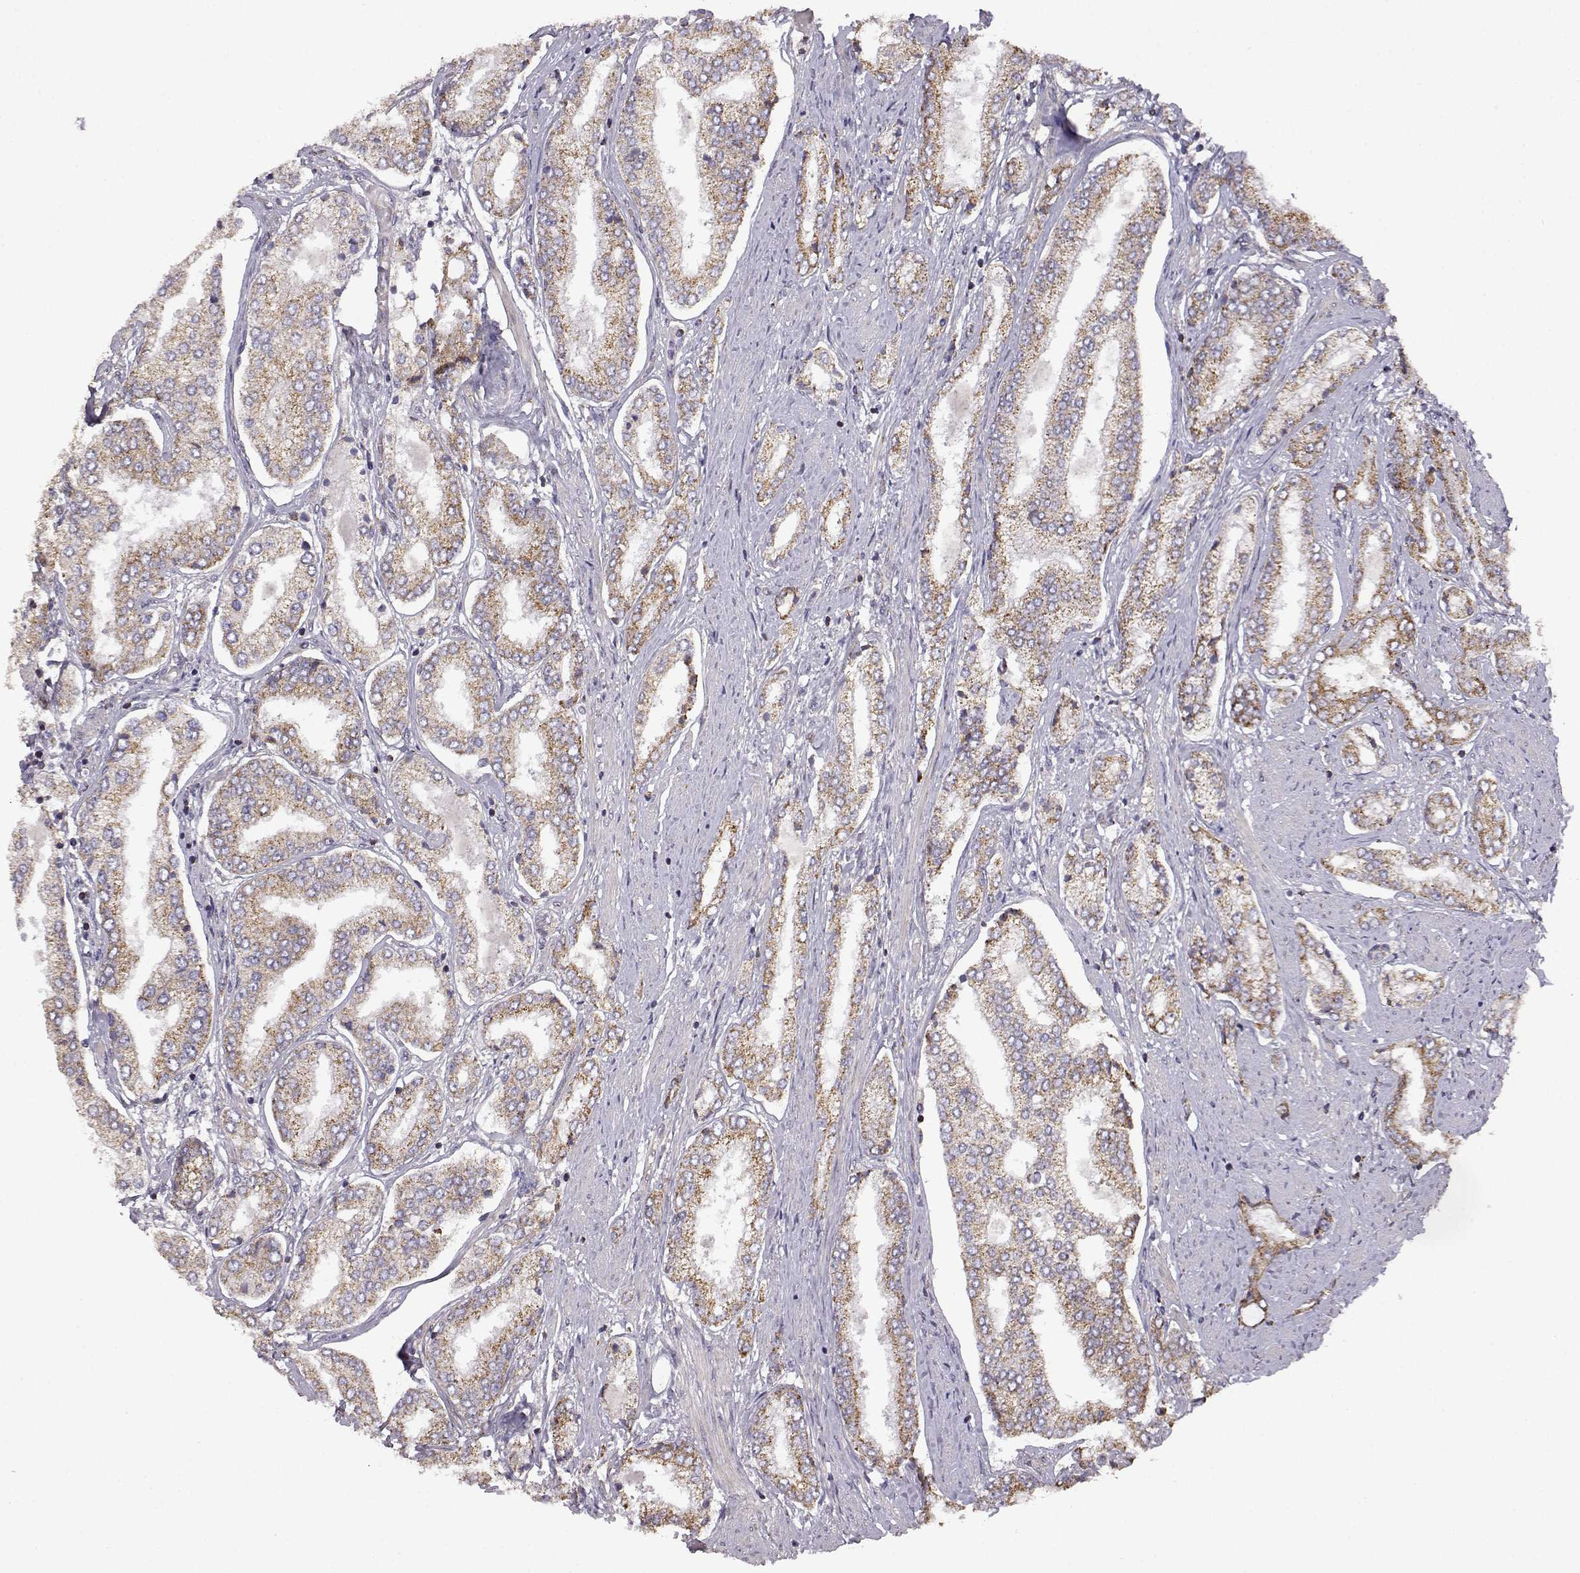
{"staining": {"intensity": "weak", "quantity": "25%-75%", "location": "cytoplasmic/membranous"}, "tissue": "prostate cancer", "cell_type": "Tumor cells", "image_type": "cancer", "snomed": [{"axis": "morphology", "description": "Adenocarcinoma, NOS"}, {"axis": "topography", "description": "Prostate"}], "caption": "IHC of human prostate adenocarcinoma displays low levels of weak cytoplasmic/membranous positivity in approximately 25%-75% of tumor cells.", "gene": "DDC", "patient": {"sex": "male", "age": 63}}